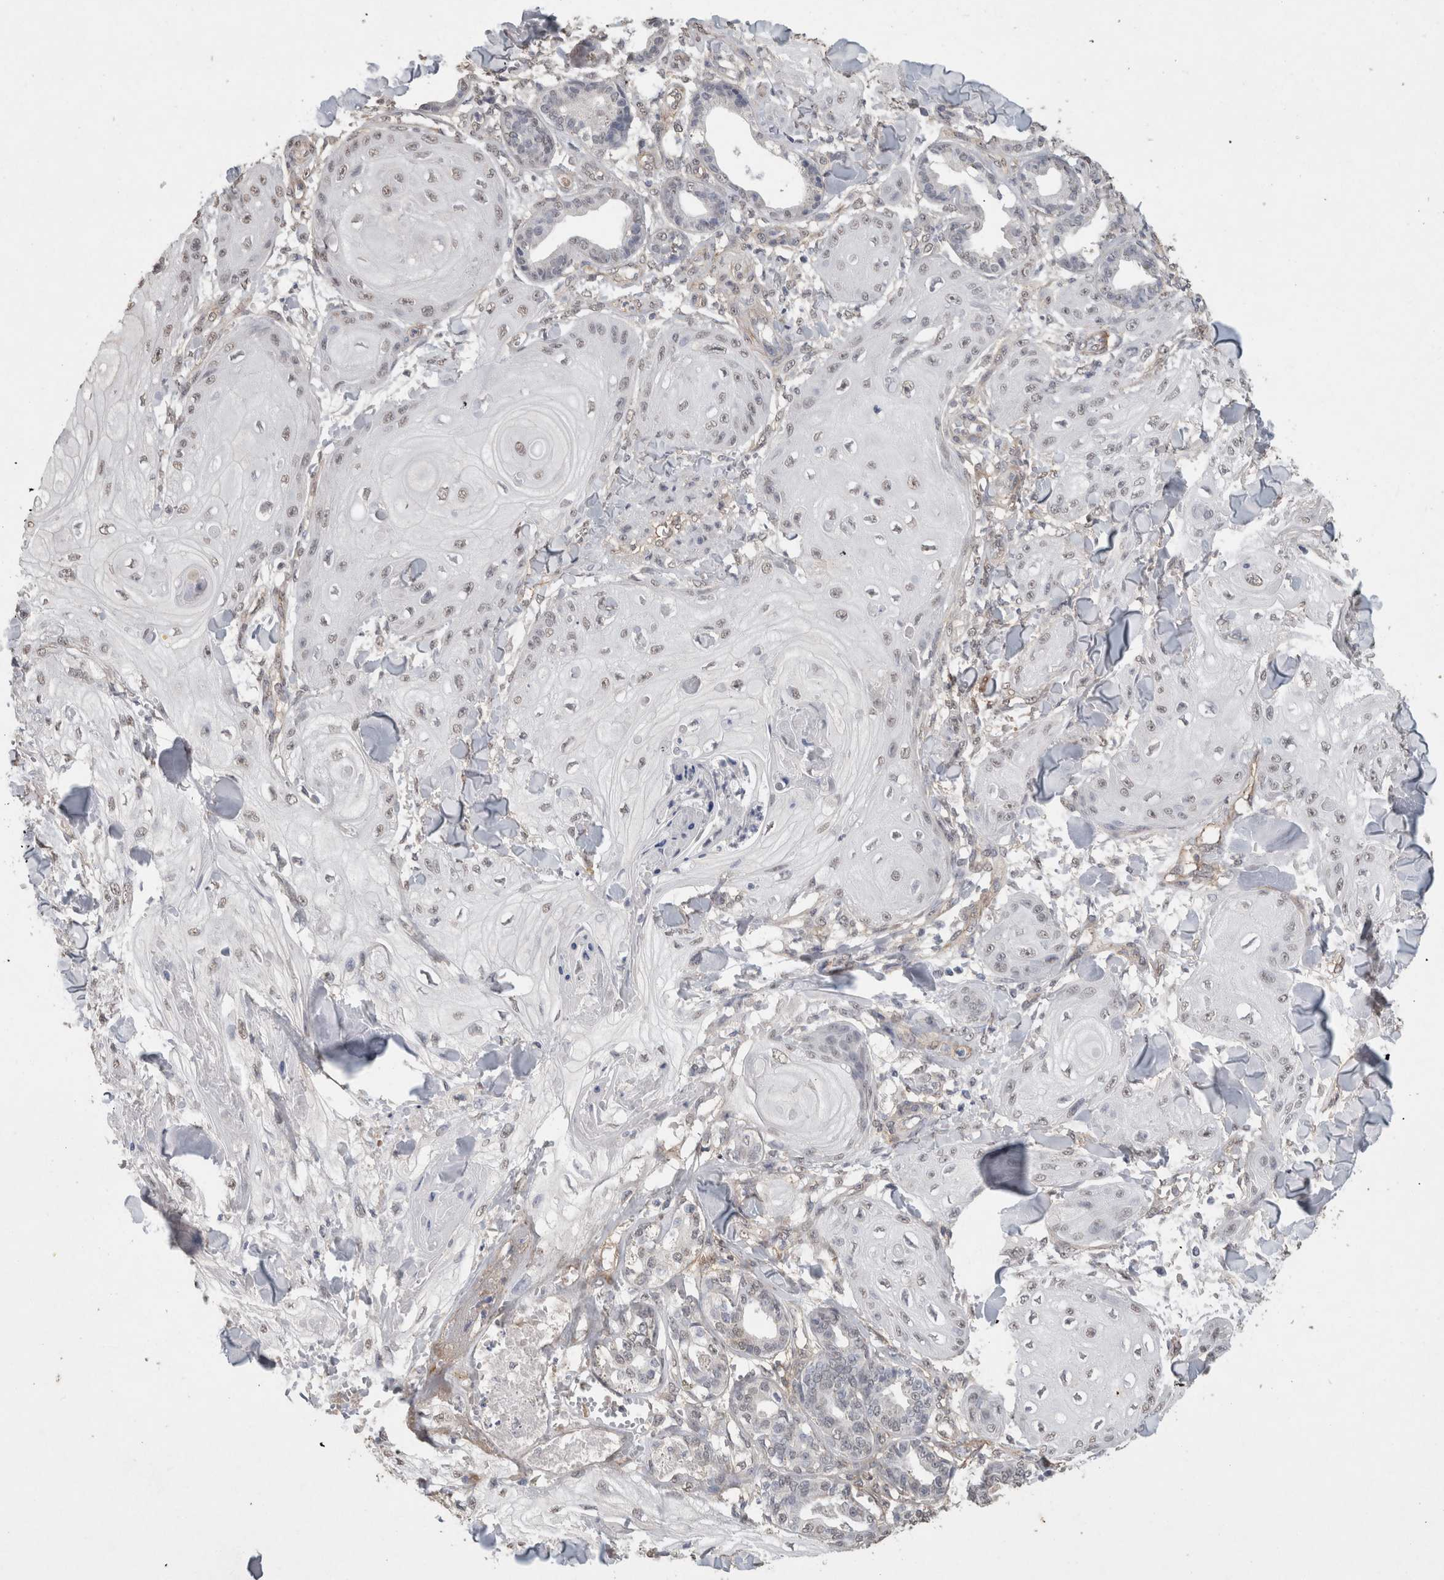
{"staining": {"intensity": "weak", "quantity": ">75%", "location": "nuclear"}, "tissue": "skin cancer", "cell_type": "Tumor cells", "image_type": "cancer", "snomed": [{"axis": "morphology", "description": "Squamous cell carcinoma, NOS"}, {"axis": "topography", "description": "Skin"}], "caption": "Immunohistochemical staining of human squamous cell carcinoma (skin) shows weak nuclear protein staining in about >75% of tumor cells.", "gene": "RECK", "patient": {"sex": "male", "age": 74}}